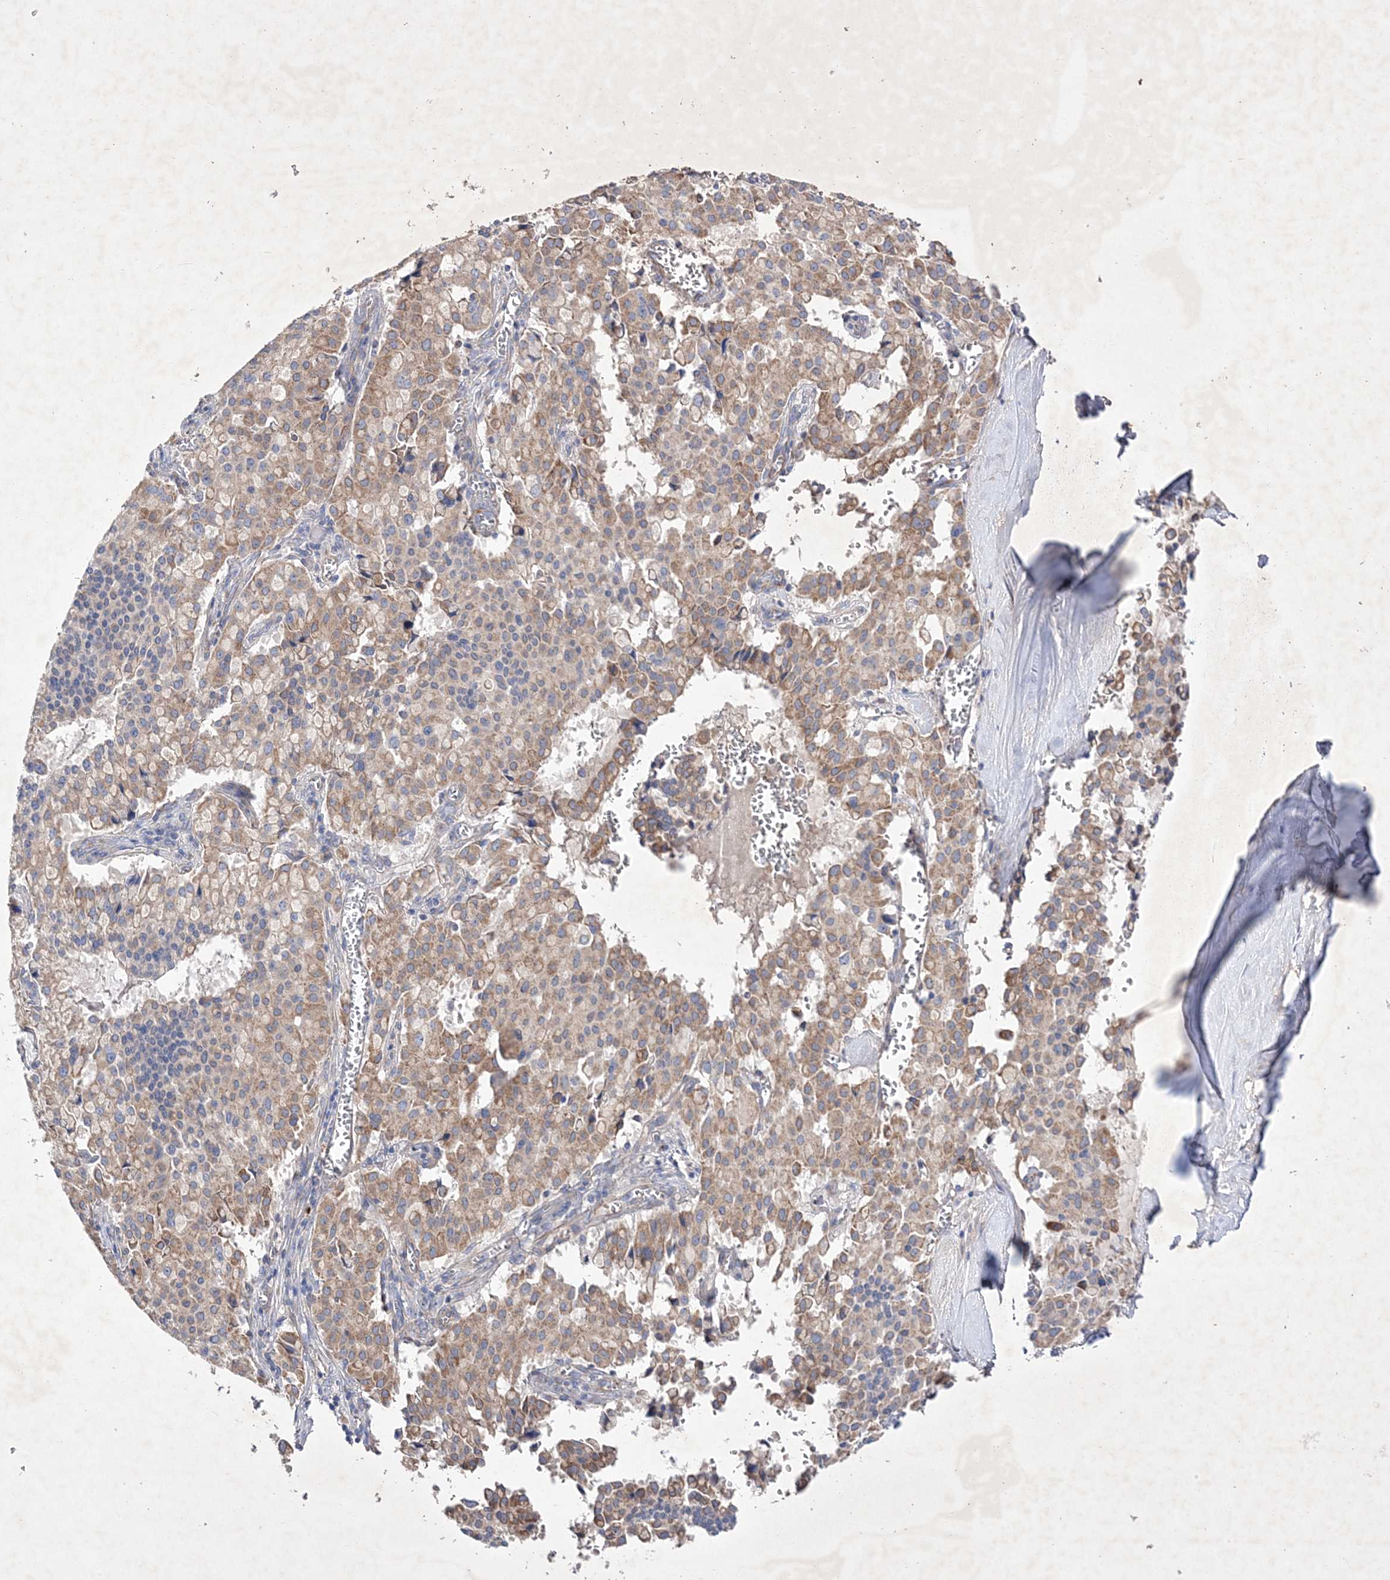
{"staining": {"intensity": "moderate", "quantity": ">75%", "location": "cytoplasmic/membranous"}, "tissue": "pancreatic cancer", "cell_type": "Tumor cells", "image_type": "cancer", "snomed": [{"axis": "morphology", "description": "Adenocarcinoma, NOS"}, {"axis": "topography", "description": "Pancreas"}], "caption": "Pancreatic cancer tissue exhibits moderate cytoplasmic/membranous expression in approximately >75% of tumor cells, visualized by immunohistochemistry.", "gene": "METTL8", "patient": {"sex": "male", "age": 65}}